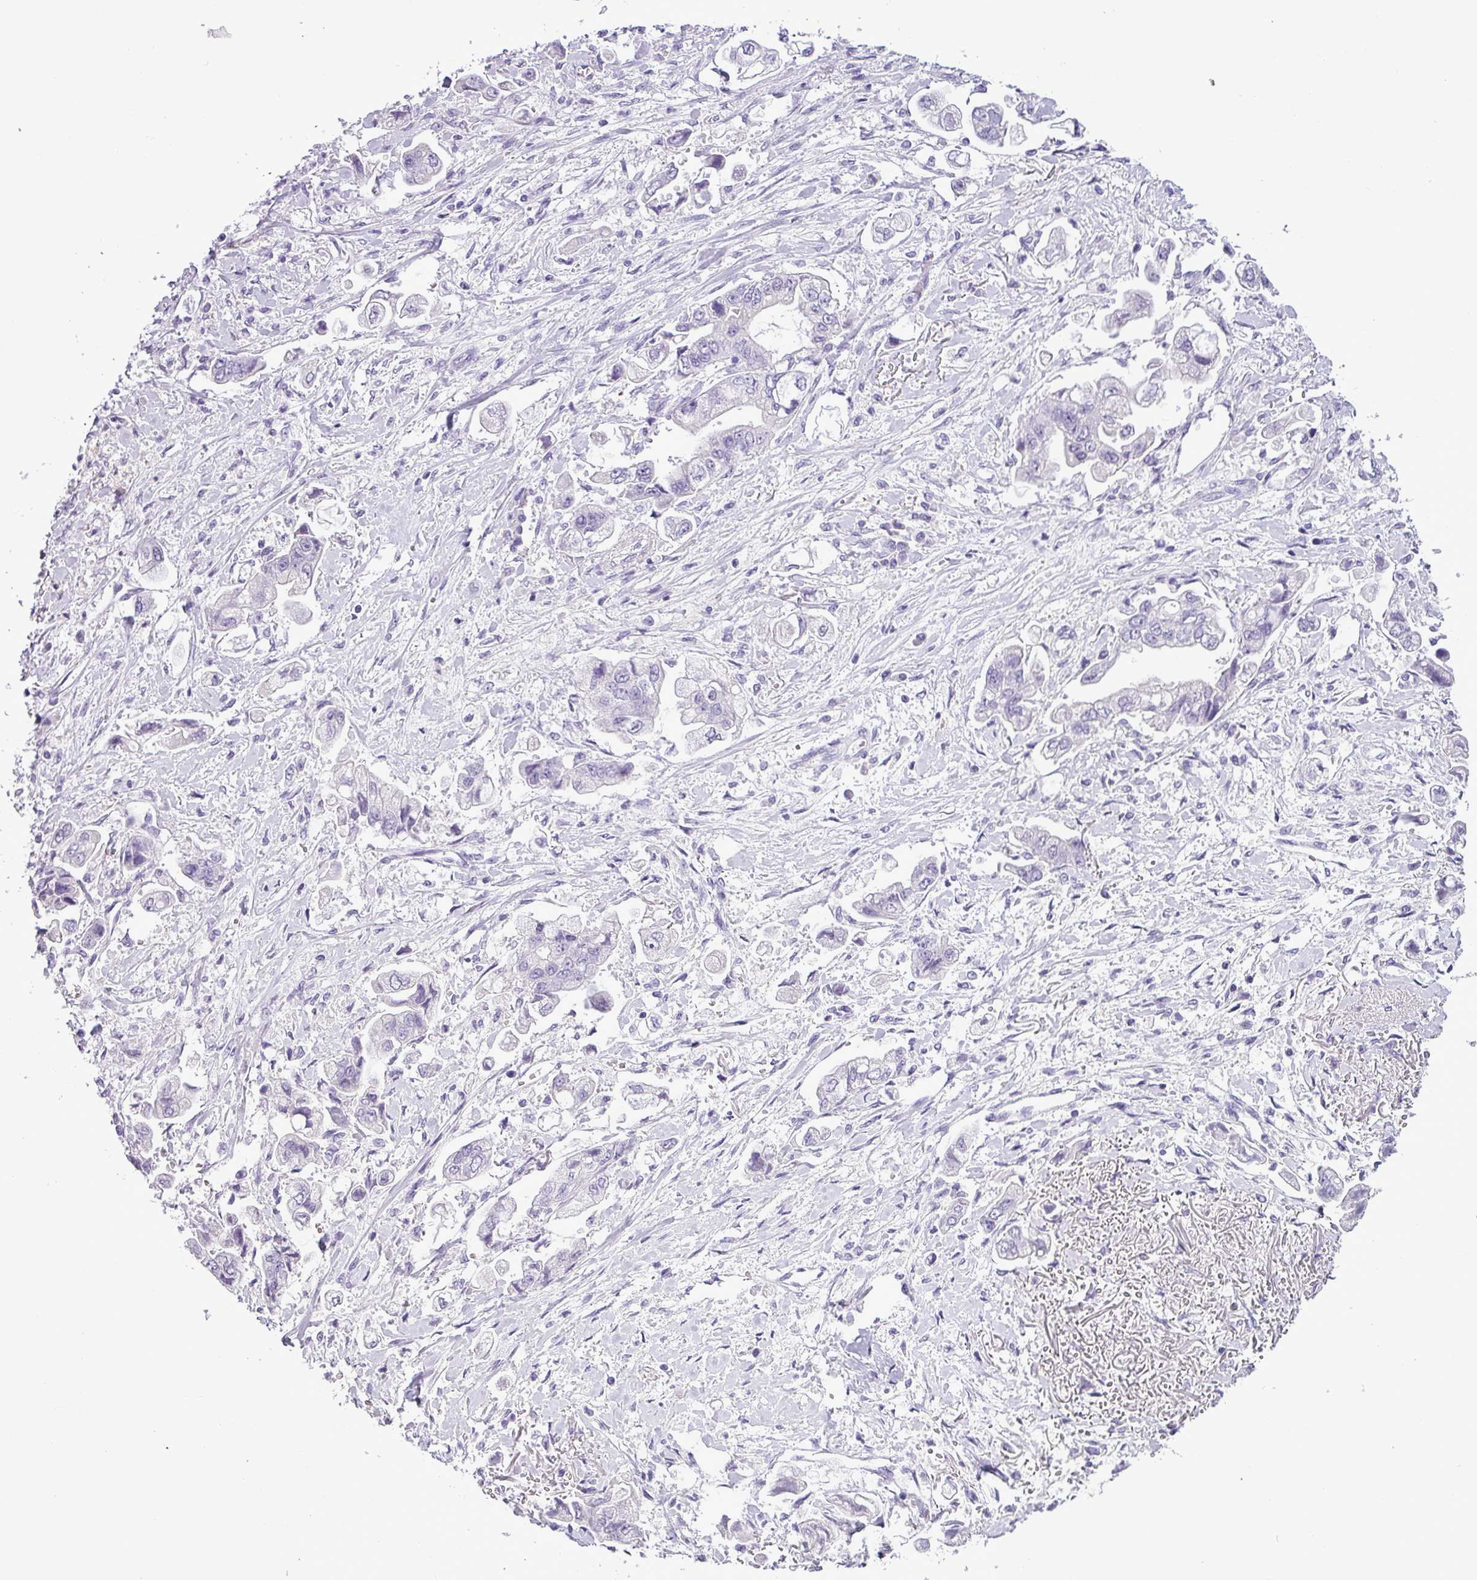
{"staining": {"intensity": "negative", "quantity": "none", "location": "none"}, "tissue": "stomach cancer", "cell_type": "Tumor cells", "image_type": "cancer", "snomed": [{"axis": "morphology", "description": "Adenocarcinoma, NOS"}, {"axis": "topography", "description": "Stomach"}], "caption": "This is a image of immunohistochemistry (IHC) staining of stomach cancer (adenocarcinoma), which shows no positivity in tumor cells. (DAB immunohistochemistry (IHC) with hematoxylin counter stain).", "gene": "IL17A", "patient": {"sex": "male", "age": 62}}